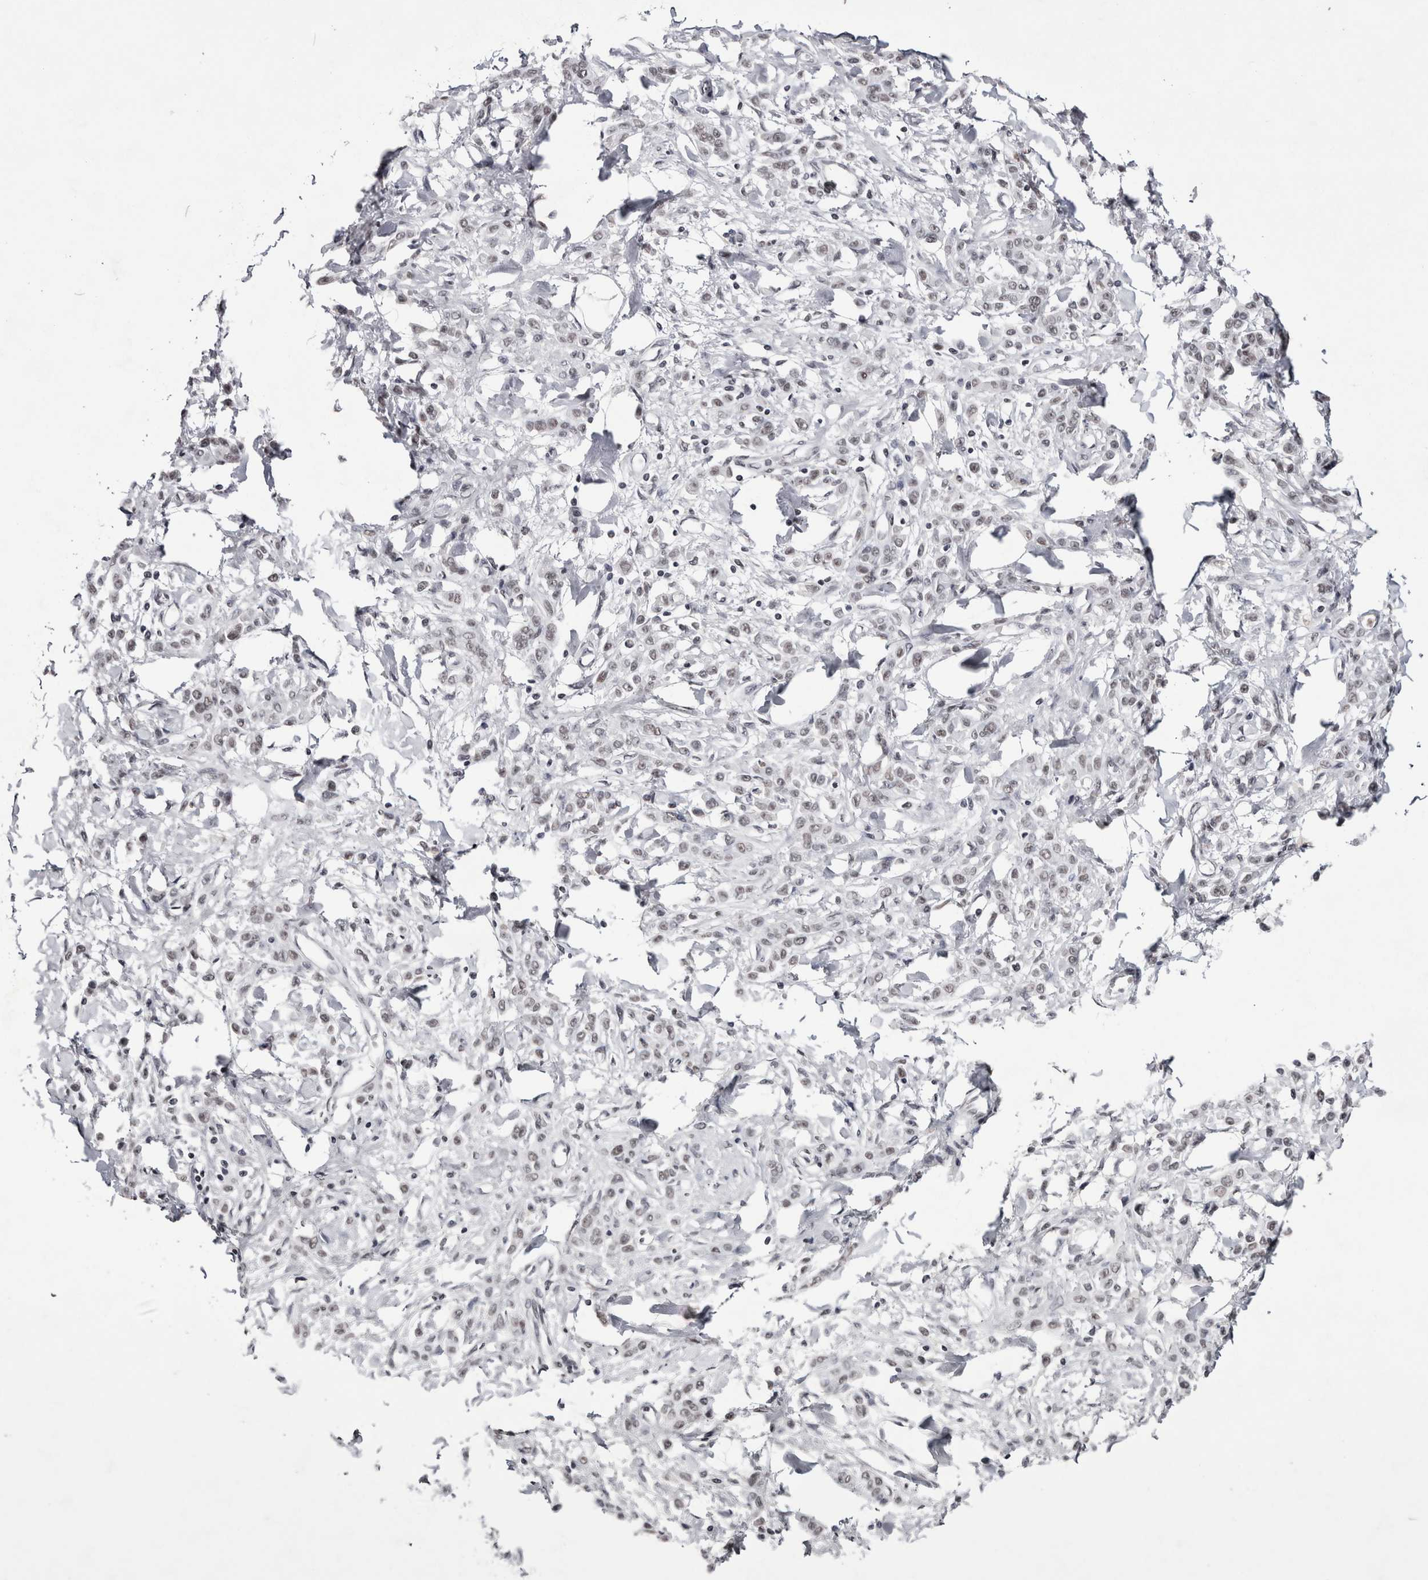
{"staining": {"intensity": "weak", "quantity": ">75%", "location": "nuclear"}, "tissue": "stomach cancer", "cell_type": "Tumor cells", "image_type": "cancer", "snomed": [{"axis": "morphology", "description": "Normal tissue, NOS"}, {"axis": "morphology", "description": "Adenocarcinoma, NOS"}, {"axis": "topography", "description": "Stomach"}], "caption": "Approximately >75% of tumor cells in stomach cancer demonstrate weak nuclear protein positivity as visualized by brown immunohistochemical staining.", "gene": "SMC1A", "patient": {"sex": "male", "age": 82}}